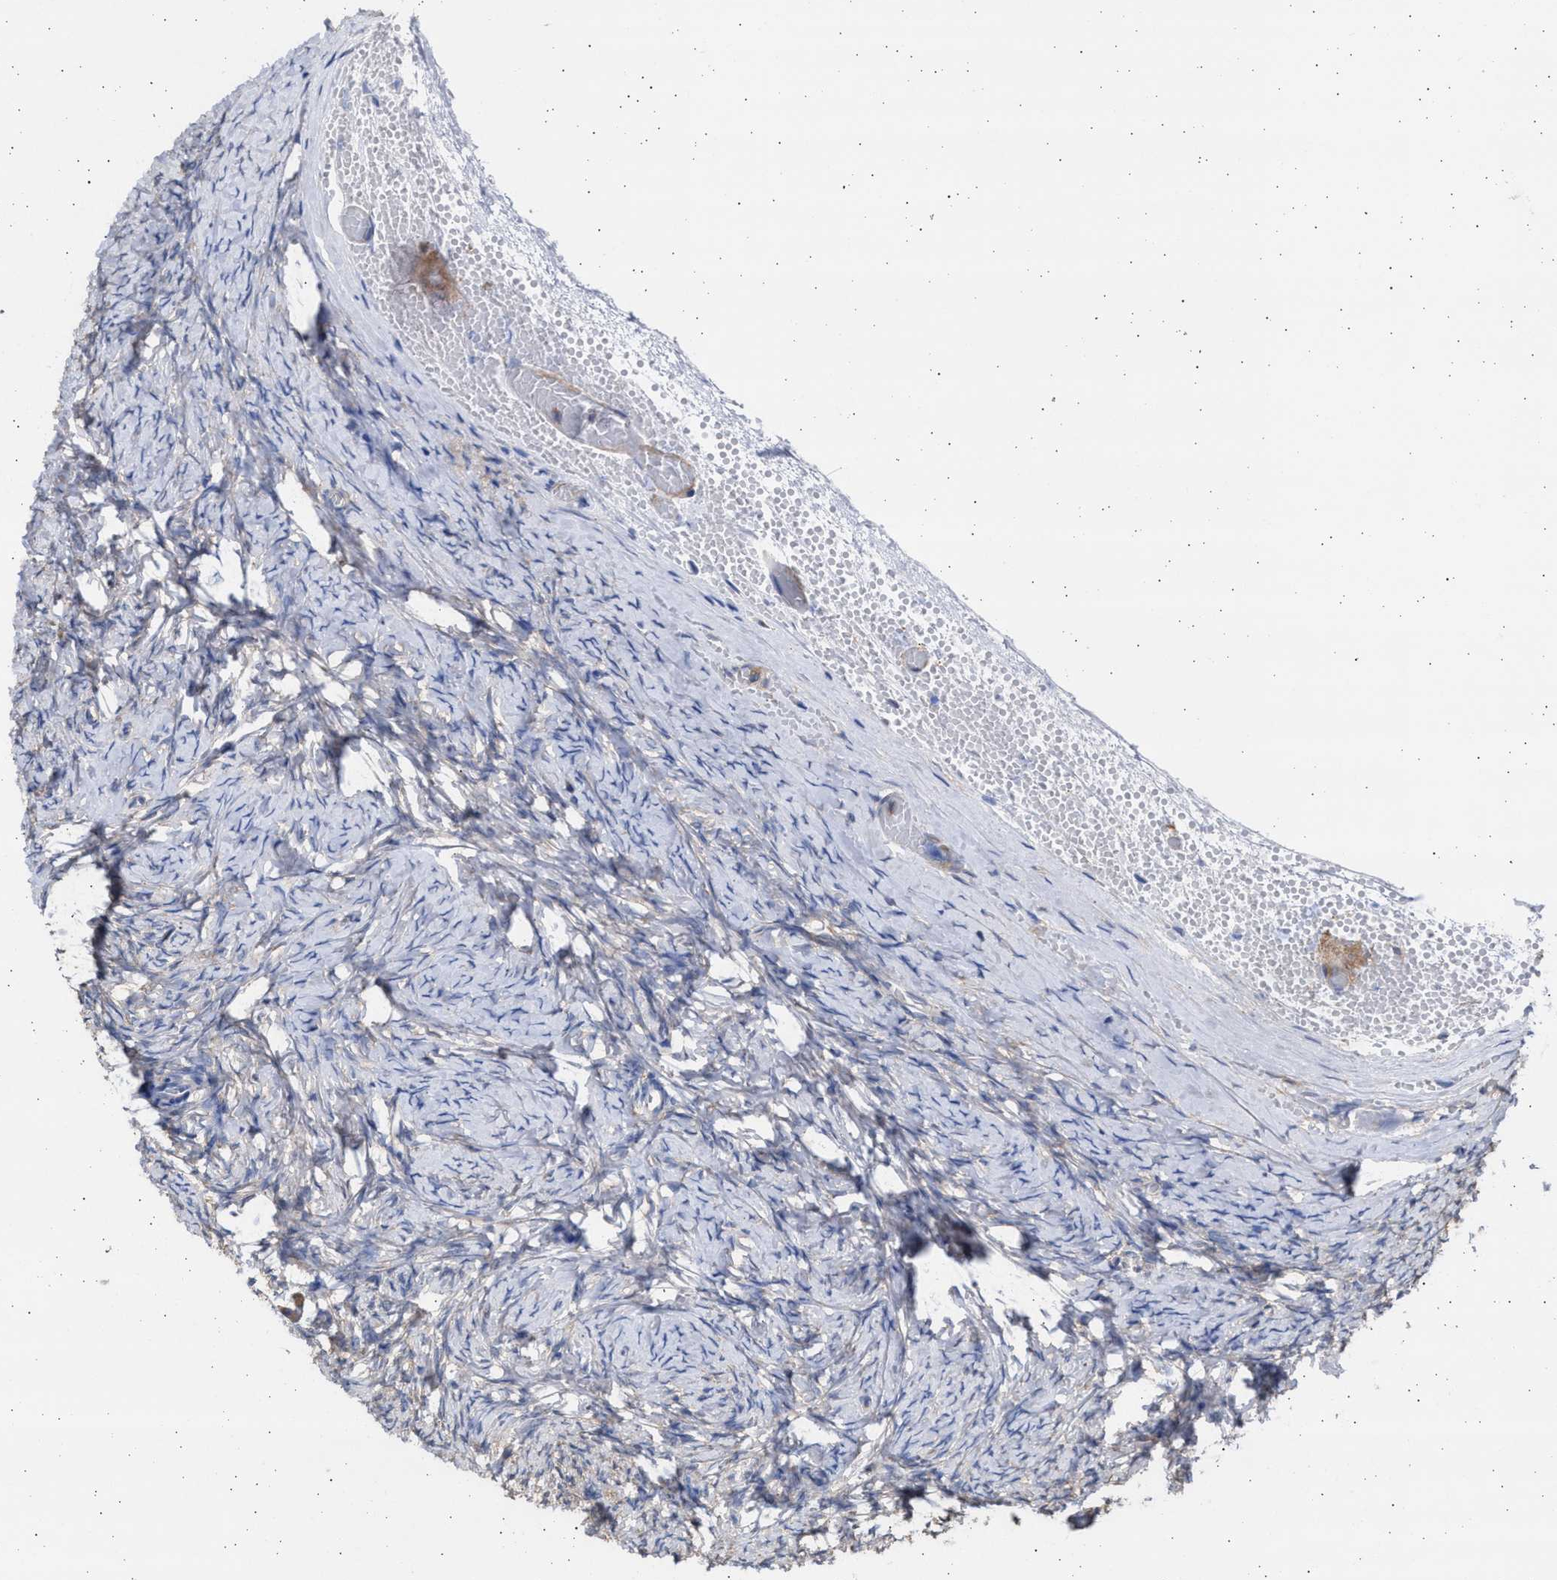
{"staining": {"intensity": "weak", "quantity": "<25%", "location": "cytoplasmic/membranous"}, "tissue": "ovary", "cell_type": "Ovarian stroma cells", "image_type": "normal", "snomed": [{"axis": "morphology", "description": "Normal tissue, NOS"}, {"axis": "topography", "description": "Ovary"}], "caption": "High power microscopy image of an immunohistochemistry photomicrograph of normal ovary, revealing no significant staining in ovarian stroma cells. (Stains: DAB (3,3'-diaminobenzidine) immunohistochemistry with hematoxylin counter stain, Microscopy: brightfield microscopy at high magnification).", "gene": "ALDOC", "patient": {"sex": "female", "age": 27}}